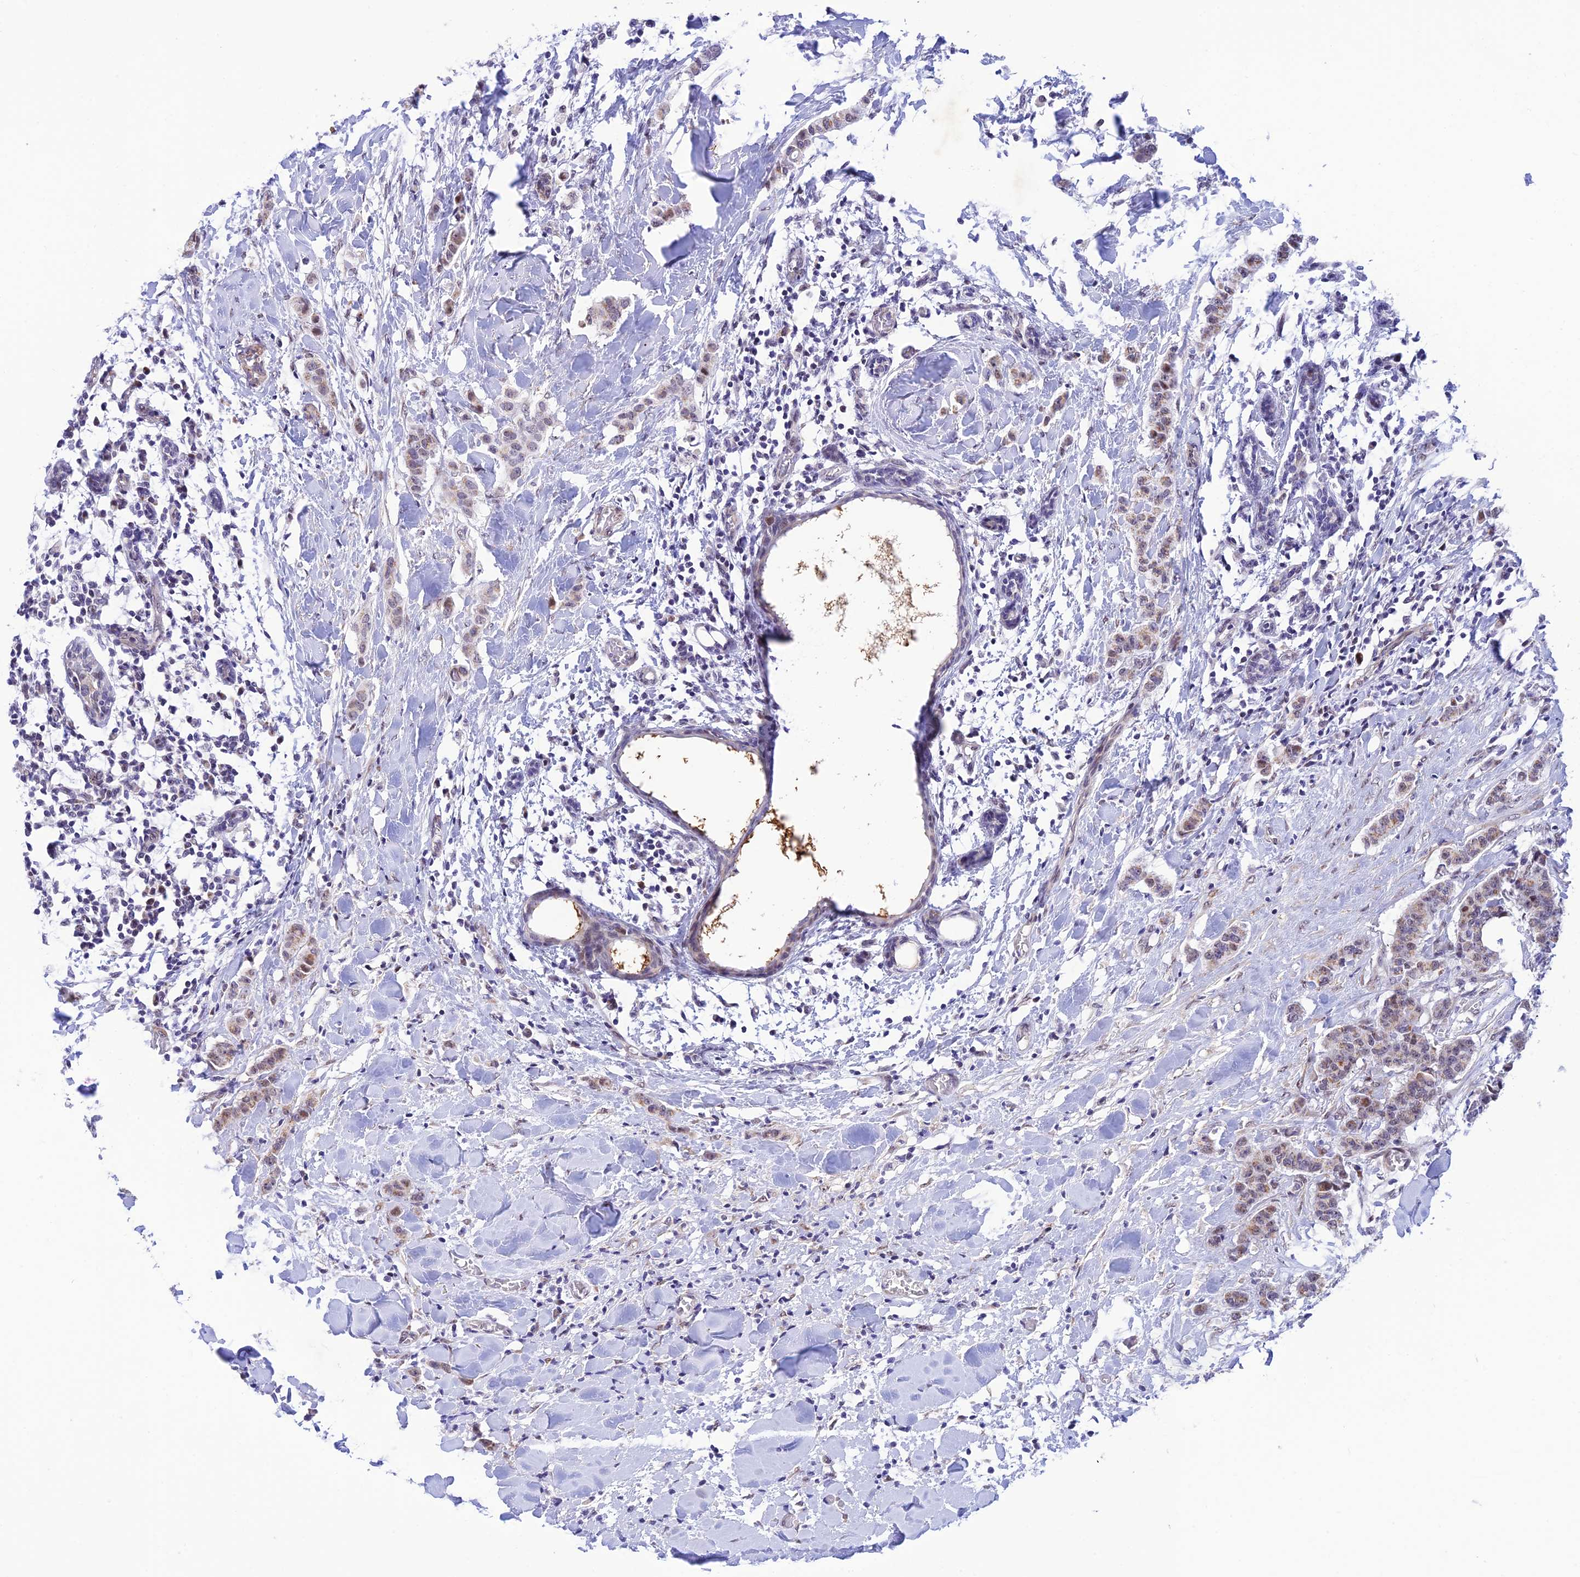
{"staining": {"intensity": "weak", "quantity": "25%-75%", "location": "cytoplasmic/membranous,nuclear"}, "tissue": "breast cancer", "cell_type": "Tumor cells", "image_type": "cancer", "snomed": [{"axis": "morphology", "description": "Duct carcinoma"}, {"axis": "topography", "description": "Breast"}], "caption": "Tumor cells demonstrate weak cytoplasmic/membranous and nuclear positivity in approximately 25%-75% of cells in breast infiltrating ductal carcinoma. The staining was performed using DAB, with brown indicating positive protein expression. Nuclei are stained blue with hematoxylin.", "gene": "WDR55", "patient": {"sex": "female", "age": 40}}